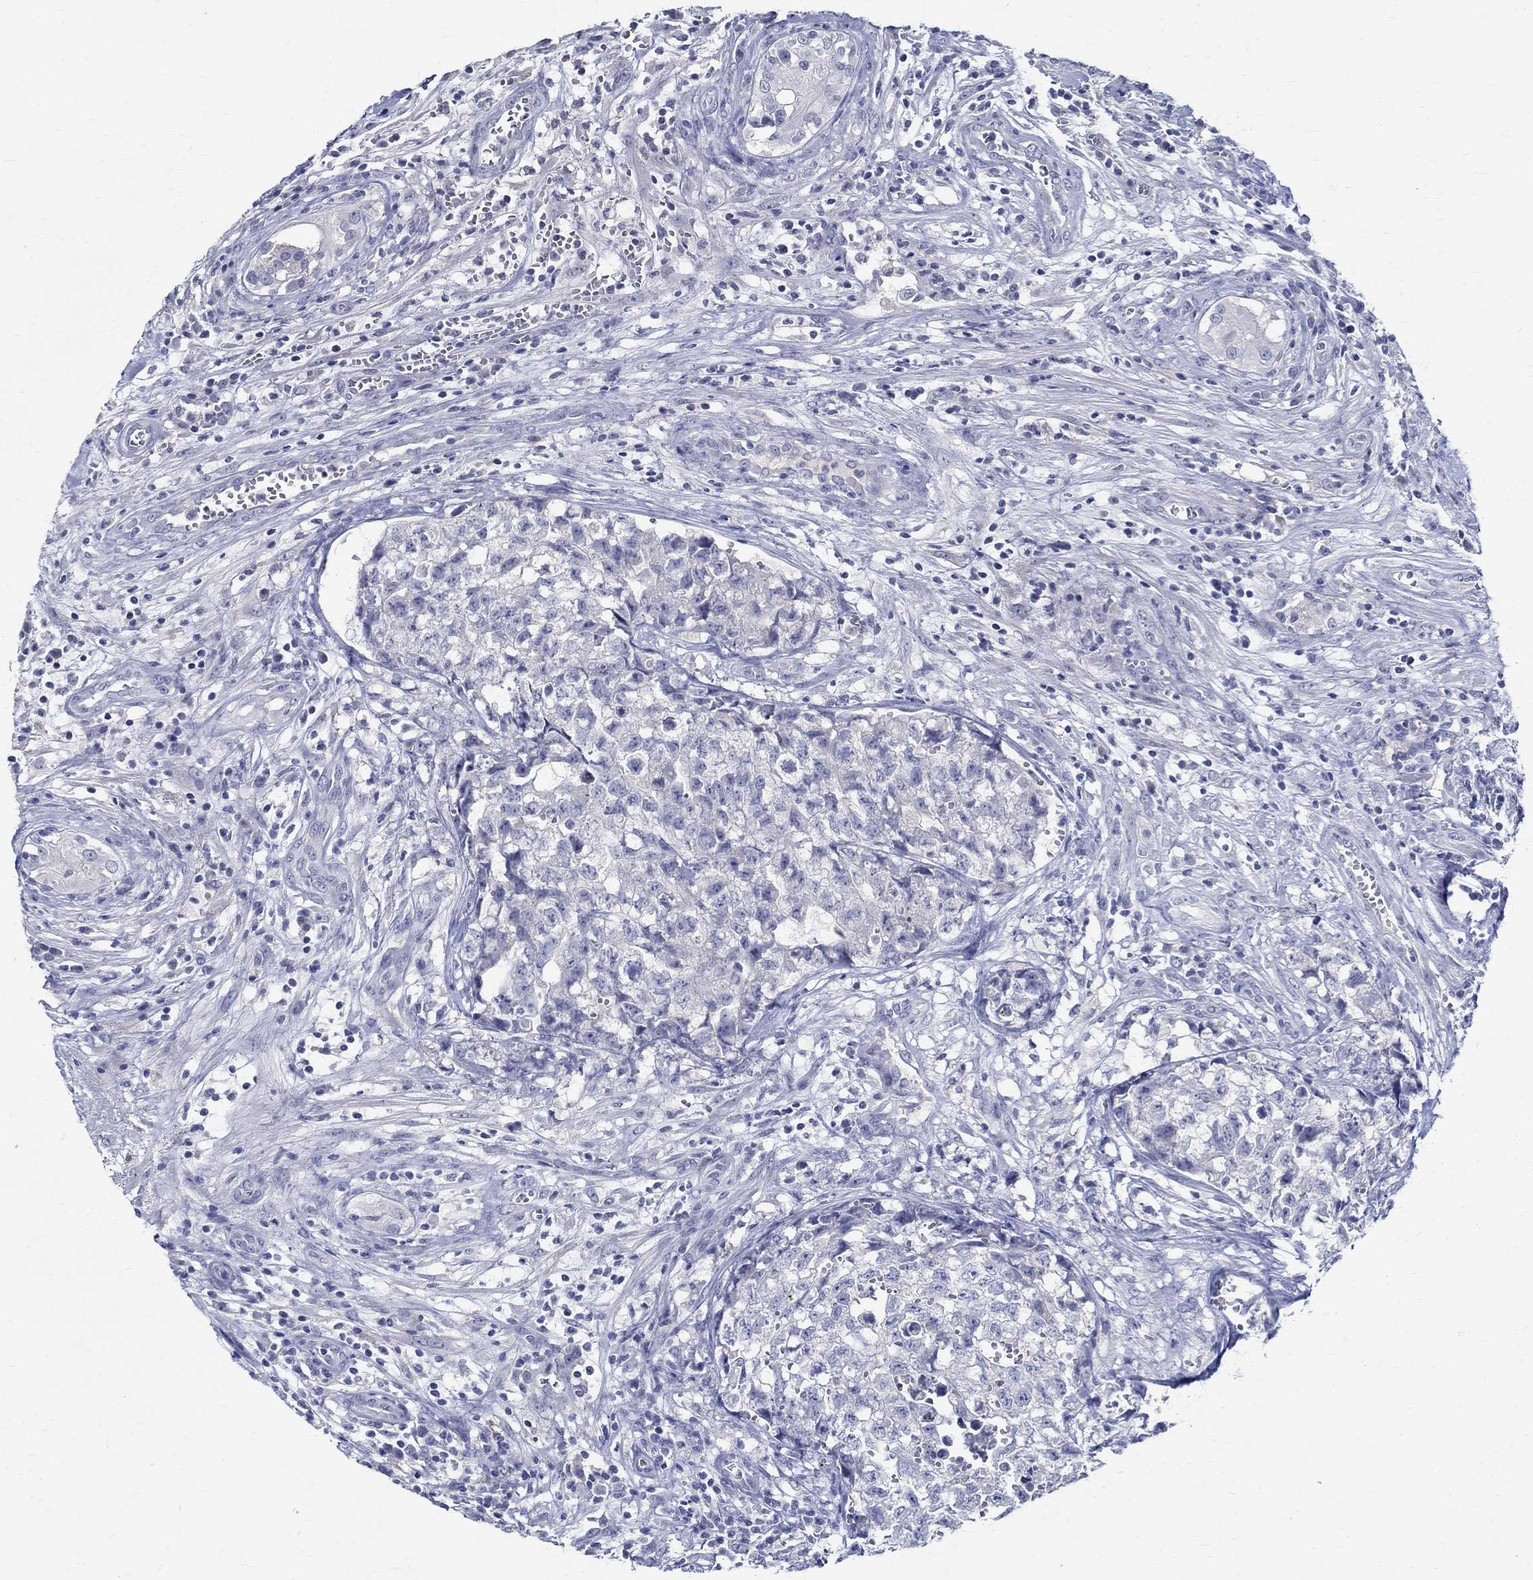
{"staining": {"intensity": "negative", "quantity": "none", "location": "none"}, "tissue": "testis cancer", "cell_type": "Tumor cells", "image_type": "cancer", "snomed": [{"axis": "morphology", "description": "Seminoma, NOS"}, {"axis": "morphology", "description": "Carcinoma, Embryonal, NOS"}, {"axis": "topography", "description": "Testis"}], "caption": "This is a histopathology image of immunohistochemistry staining of embryonal carcinoma (testis), which shows no expression in tumor cells.", "gene": "CETN1", "patient": {"sex": "male", "age": 22}}